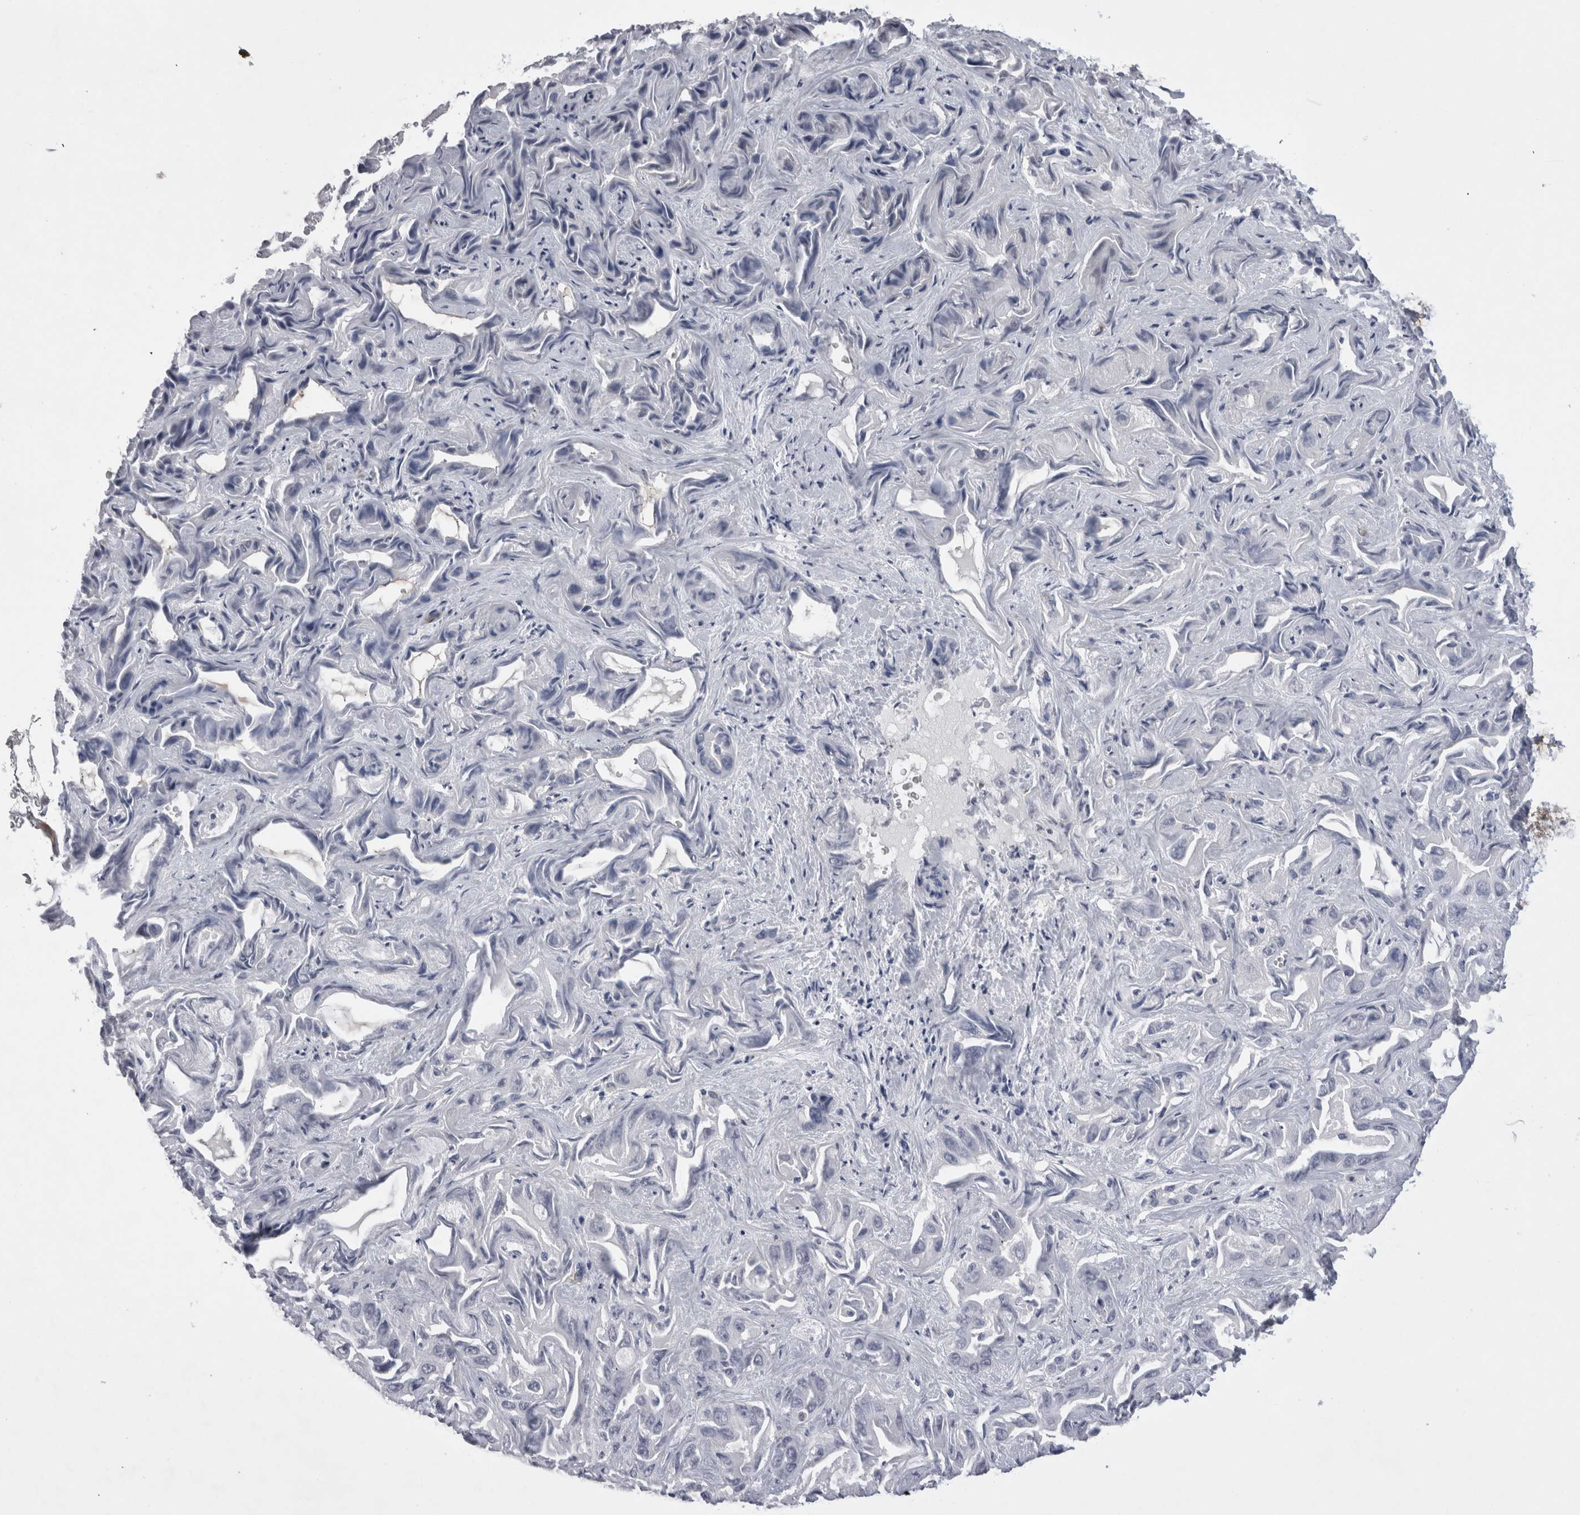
{"staining": {"intensity": "negative", "quantity": "none", "location": "none"}, "tissue": "liver cancer", "cell_type": "Tumor cells", "image_type": "cancer", "snomed": [{"axis": "morphology", "description": "Cholangiocarcinoma"}, {"axis": "topography", "description": "Liver"}], "caption": "Tumor cells are negative for protein expression in human liver cancer (cholangiocarcinoma).", "gene": "ATXN3", "patient": {"sex": "female", "age": 52}}